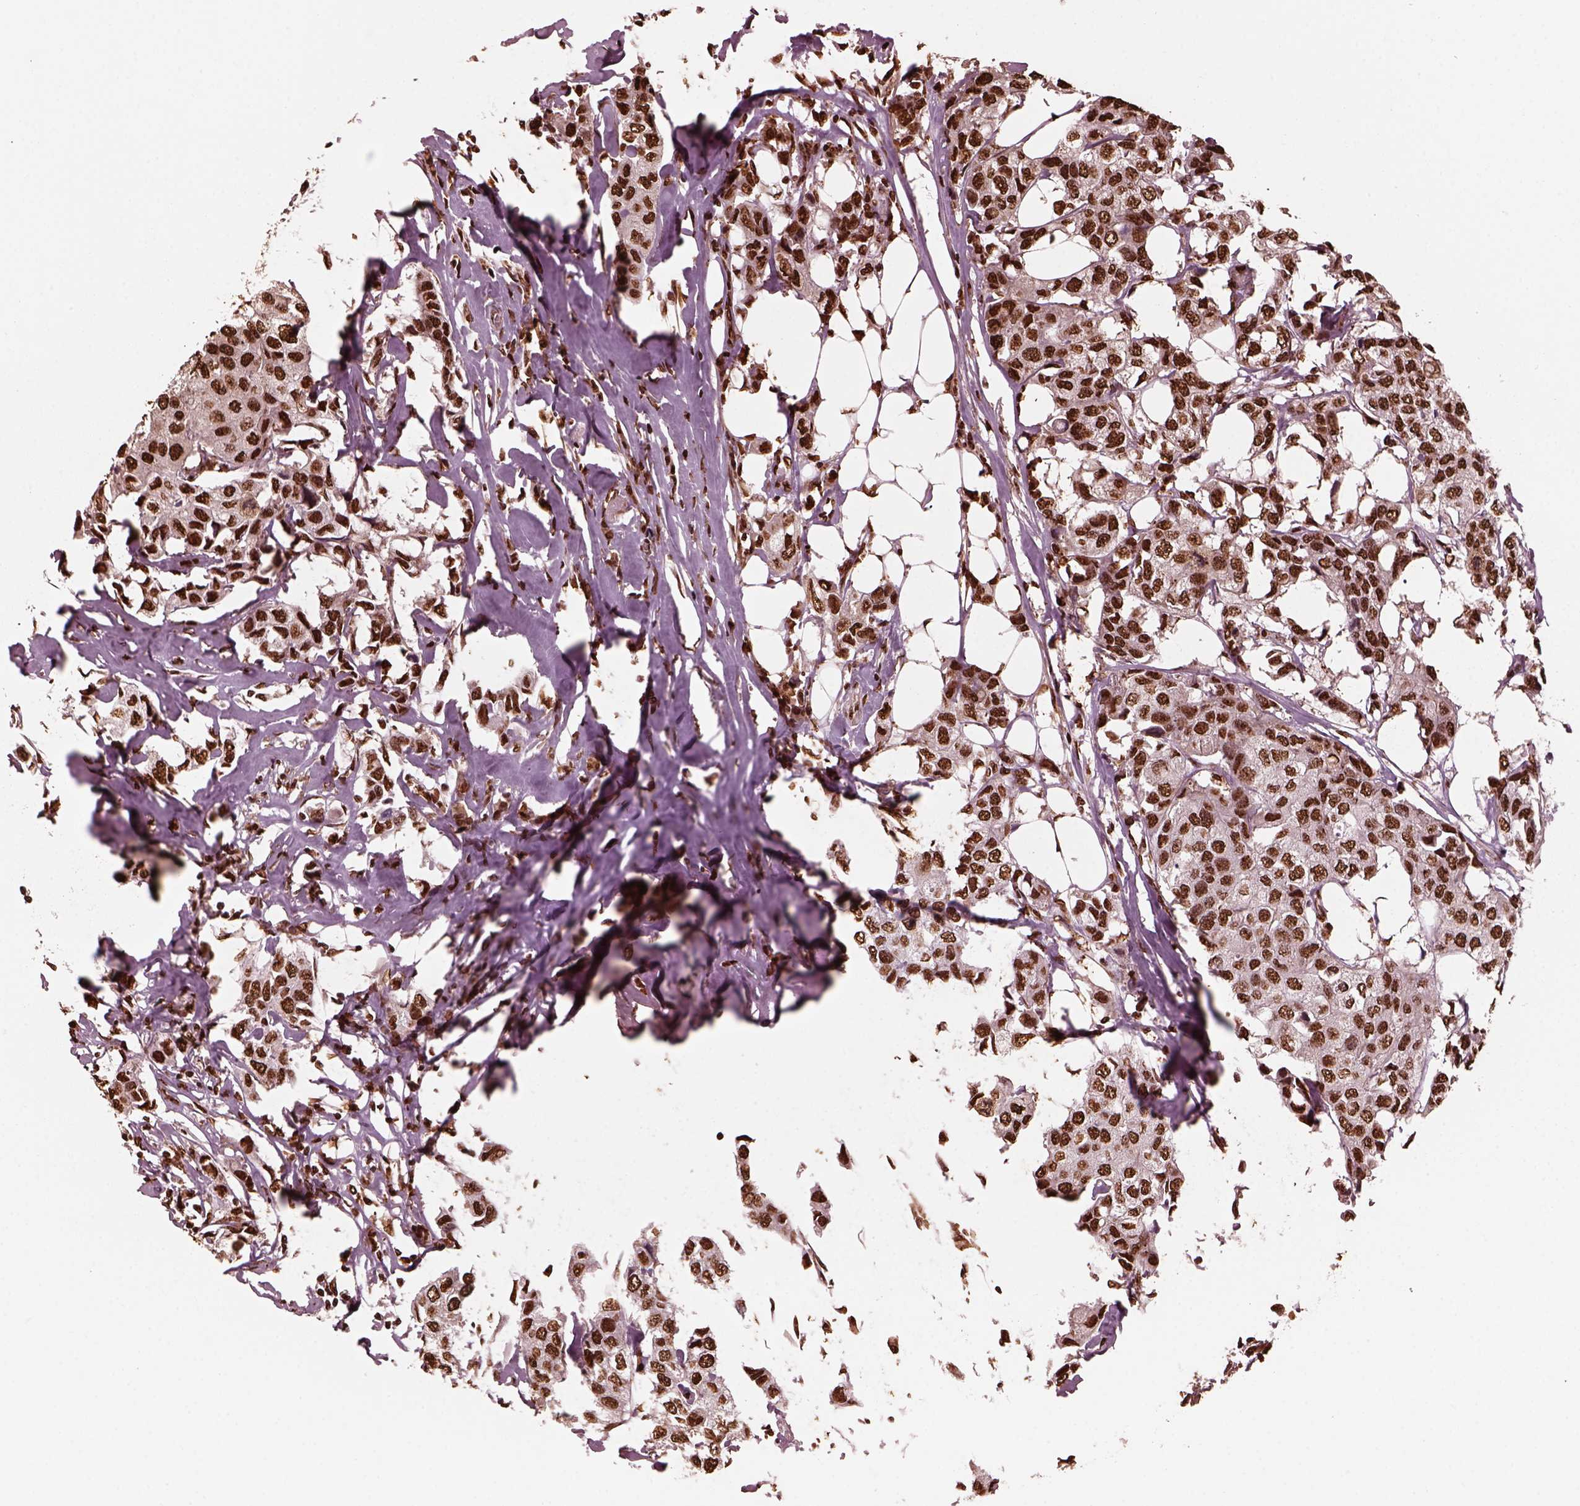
{"staining": {"intensity": "strong", "quantity": ">75%", "location": "nuclear"}, "tissue": "breast cancer", "cell_type": "Tumor cells", "image_type": "cancer", "snomed": [{"axis": "morphology", "description": "Duct carcinoma"}, {"axis": "topography", "description": "Breast"}], "caption": "A high amount of strong nuclear staining is appreciated in approximately >75% of tumor cells in breast cancer (intraductal carcinoma) tissue. (Stains: DAB in brown, nuclei in blue, Microscopy: brightfield microscopy at high magnification).", "gene": "NSD1", "patient": {"sex": "female", "age": 80}}